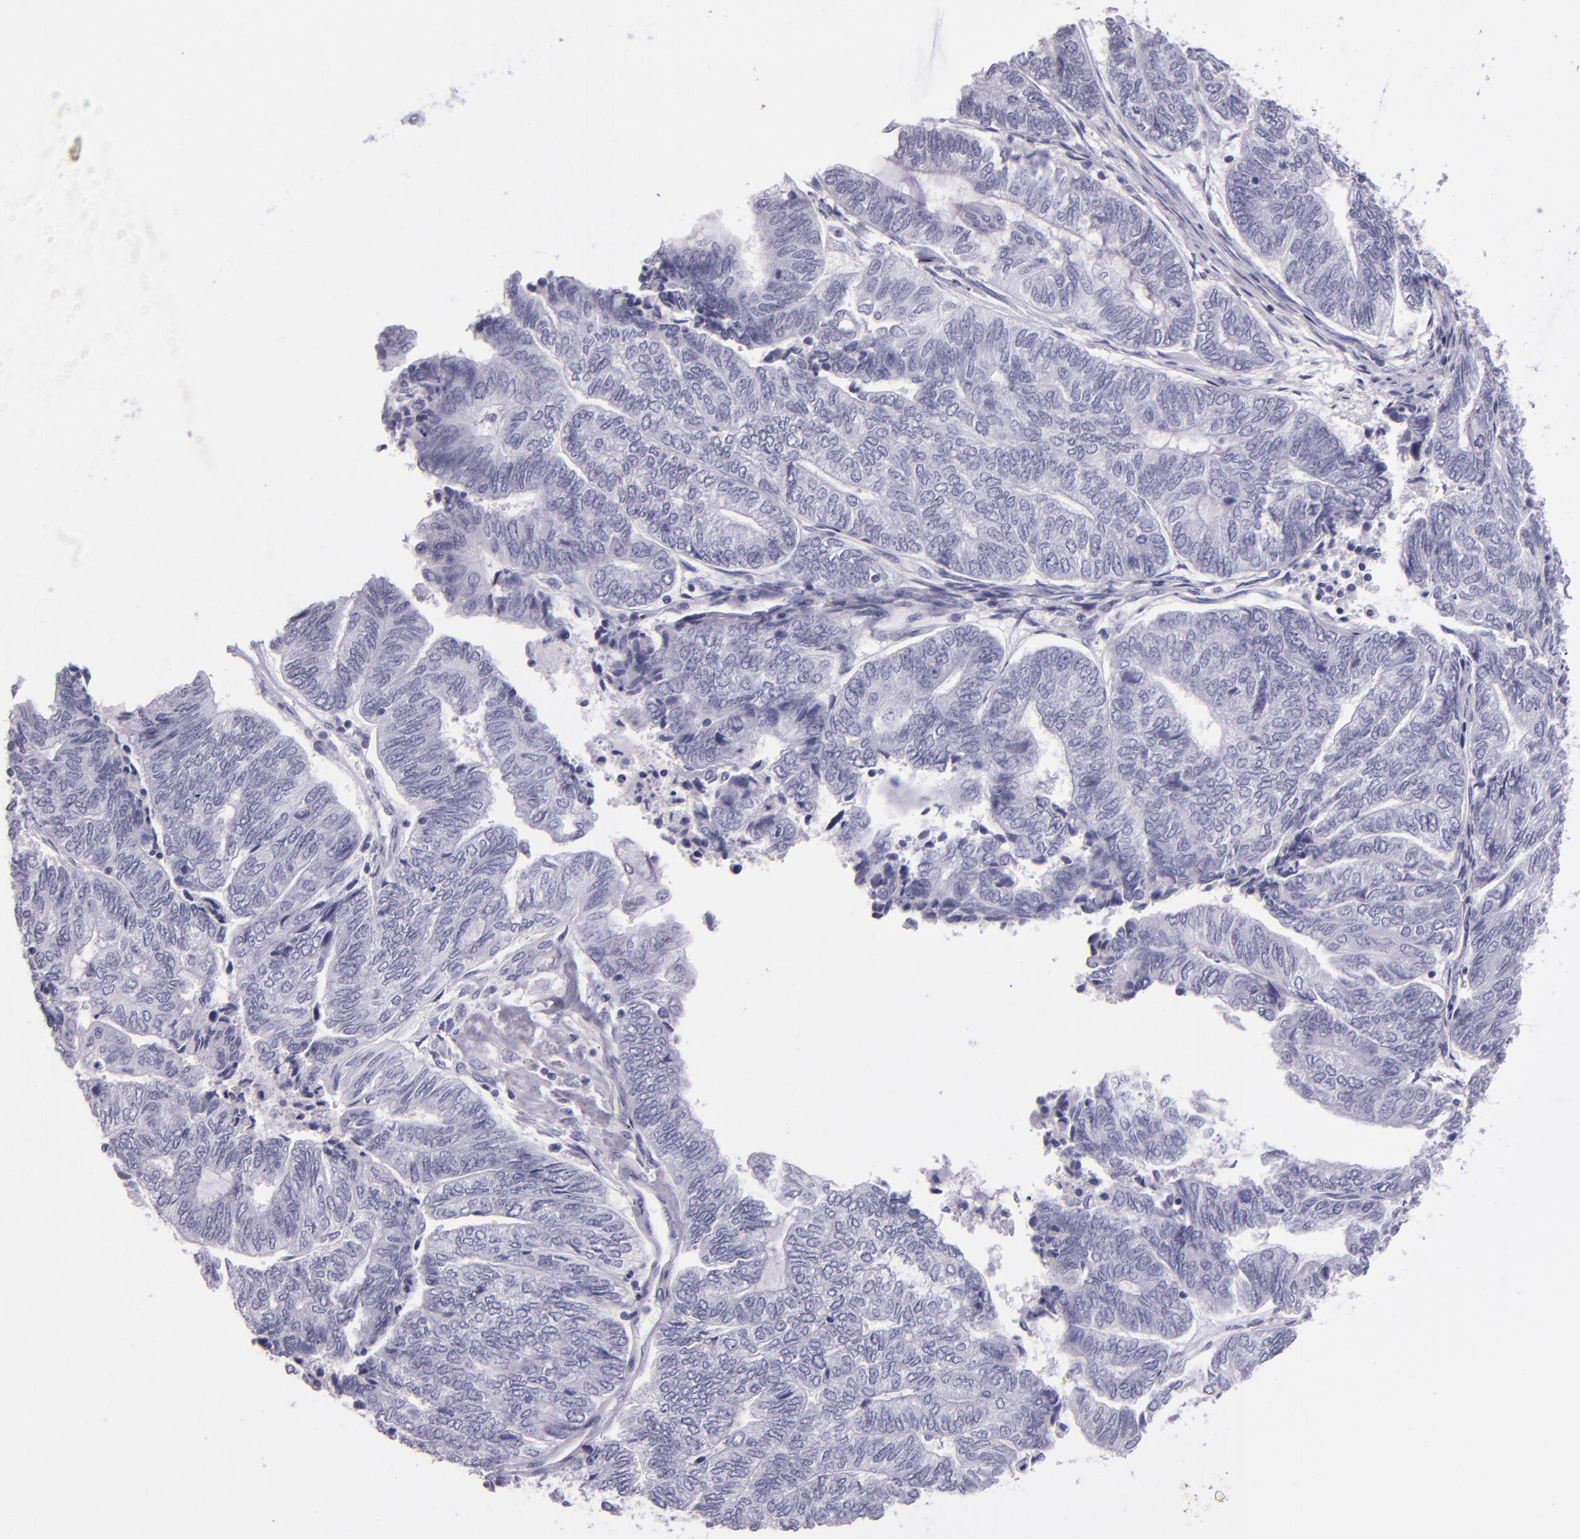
{"staining": {"intensity": "negative", "quantity": "none", "location": "none"}, "tissue": "endometrial cancer", "cell_type": "Tumor cells", "image_type": "cancer", "snomed": [{"axis": "morphology", "description": "Adenocarcinoma, NOS"}, {"axis": "topography", "description": "Uterus"}, {"axis": "topography", "description": "Endometrium"}], "caption": "Protein analysis of endometrial cancer exhibits no significant positivity in tumor cells.", "gene": "CR2", "patient": {"sex": "female", "age": 70}}